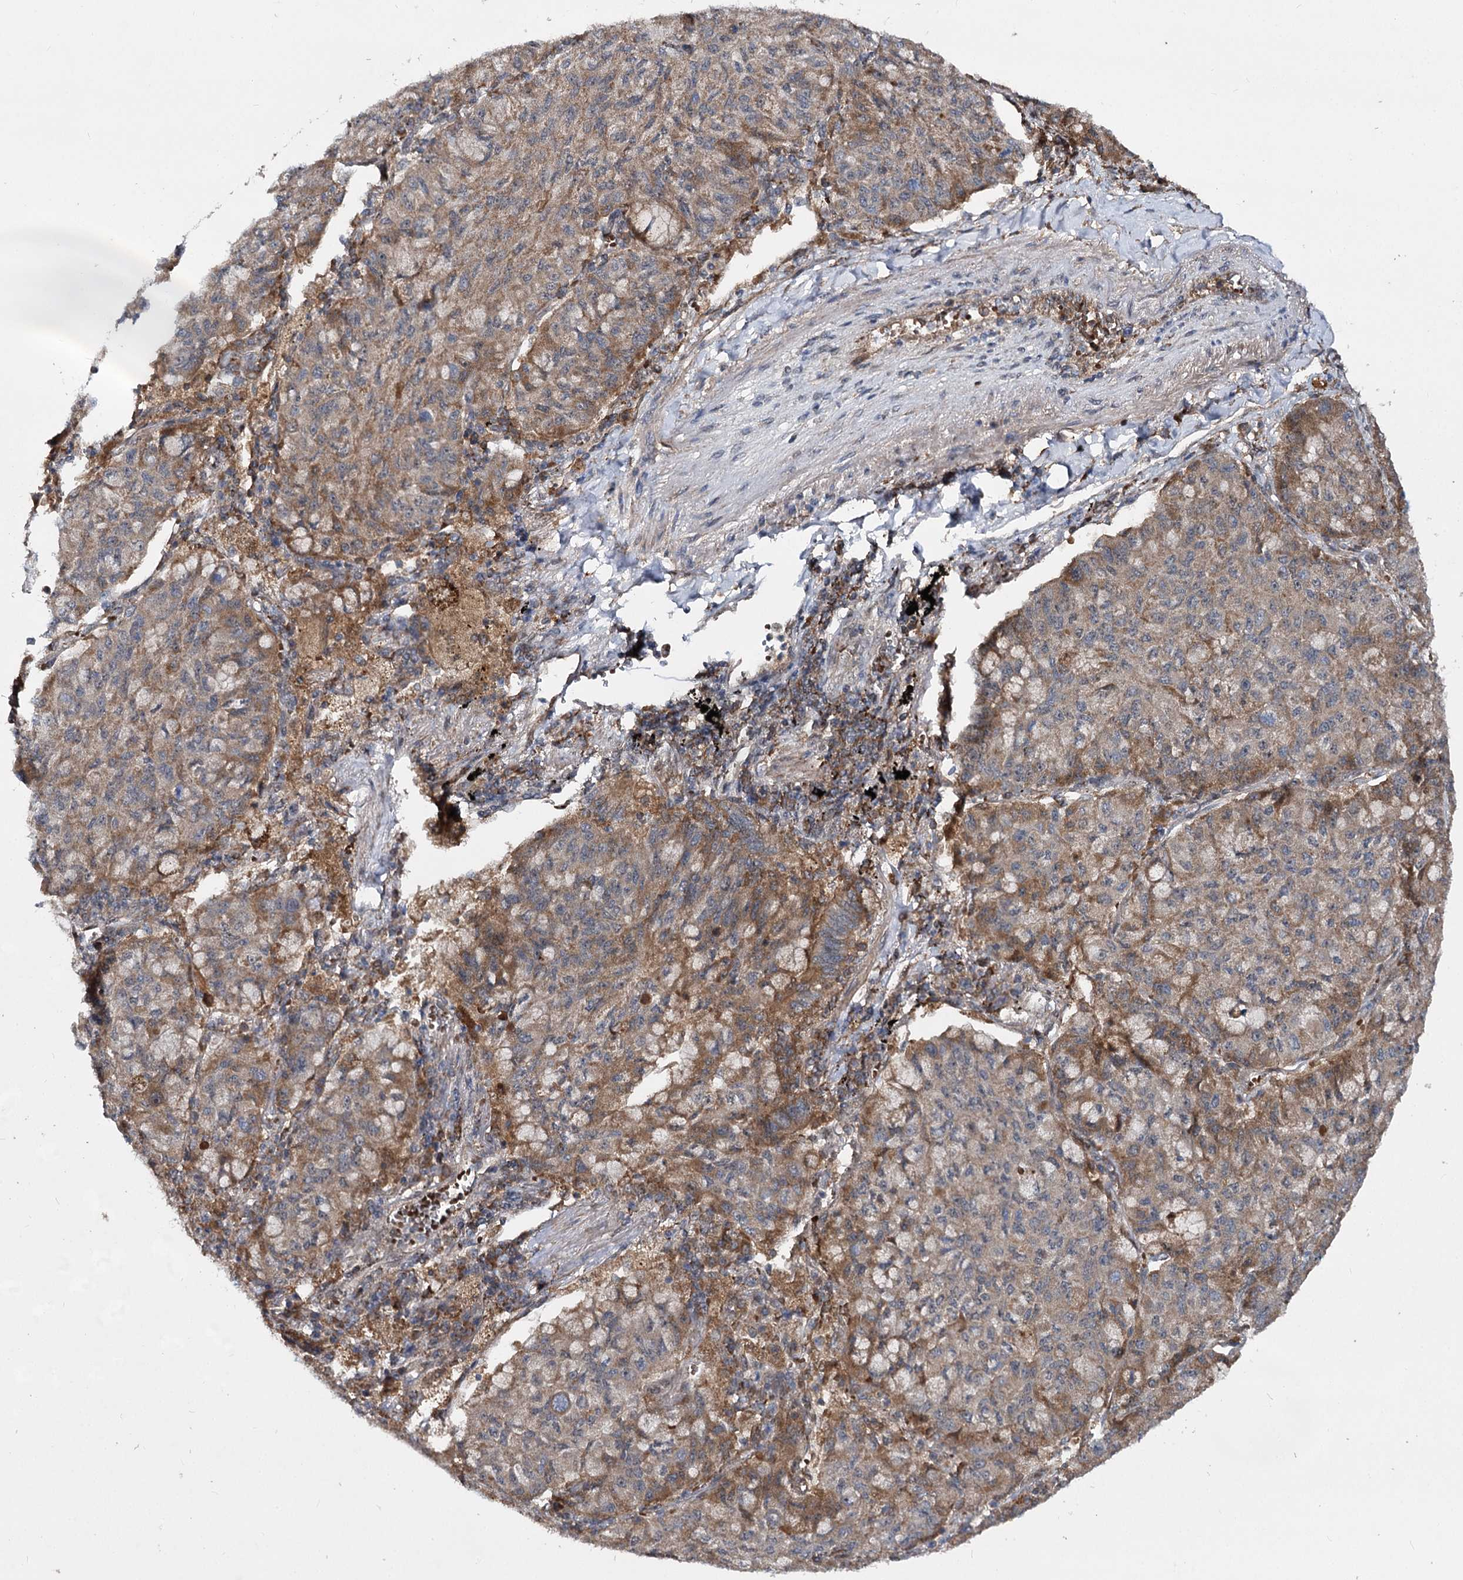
{"staining": {"intensity": "moderate", "quantity": "<25%", "location": "cytoplasmic/membranous"}, "tissue": "lung cancer", "cell_type": "Tumor cells", "image_type": "cancer", "snomed": [{"axis": "morphology", "description": "Squamous cell carcinoma, NOS"}, {"axis": "topography", "description": "Lung"}], "caption": "Tumor cells show low levels of moderate cytoplasmic/membranous expression in approximately <25% of cells in human squamous cell carcinoma (lung). (DAB = brown stain, brightfield microscopy at high magnification).", "gene": "MSANTD2", "patient": {"sex": "male", "age": 74}}